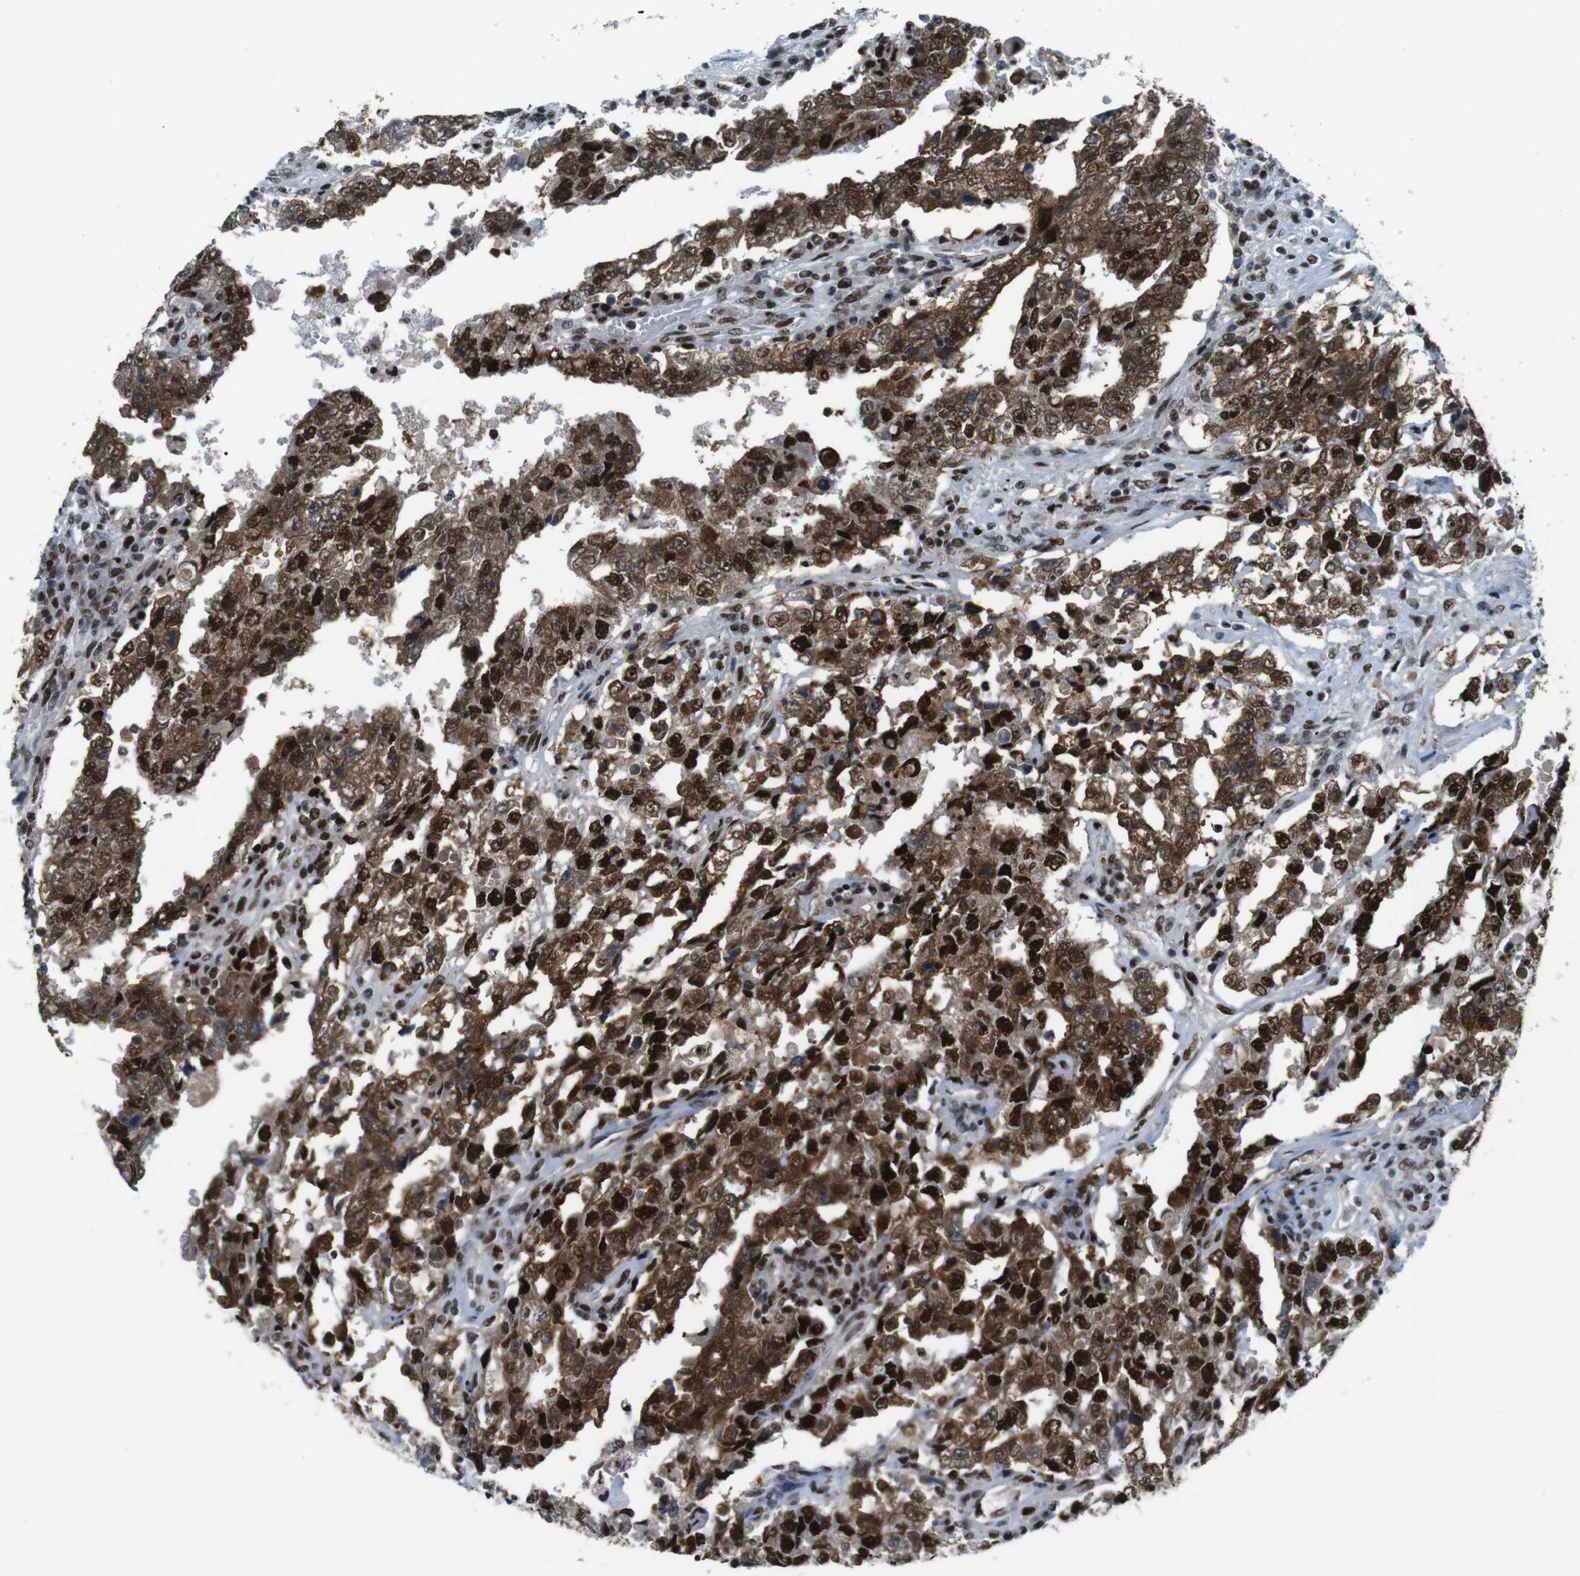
{"staining": {"intensity": "strong", "quantity": ">75%", "location": "cytoplasmic/membranous,nuclear"}, "tissue": "testis cancer", "cell_type": "Tumor cells", "image_type": "cancer", "snomed": [{"axis": "morphology", "description": "Carcinoma, Embryonal, NOS"}, {"axis": "topography", "description": "Testis"}], "caption": "Immunohistochemistry (IHC) (DAB (3,3'-diaminobenzidine)) staining of testis cancer (embryonal carcinoma) shows strong cytoplasmic/membranous and nuclear protein expression in approximately >75% of tumor cells.", "gene": "PSME3", "patient": {"sex": "male", "age": 26}}